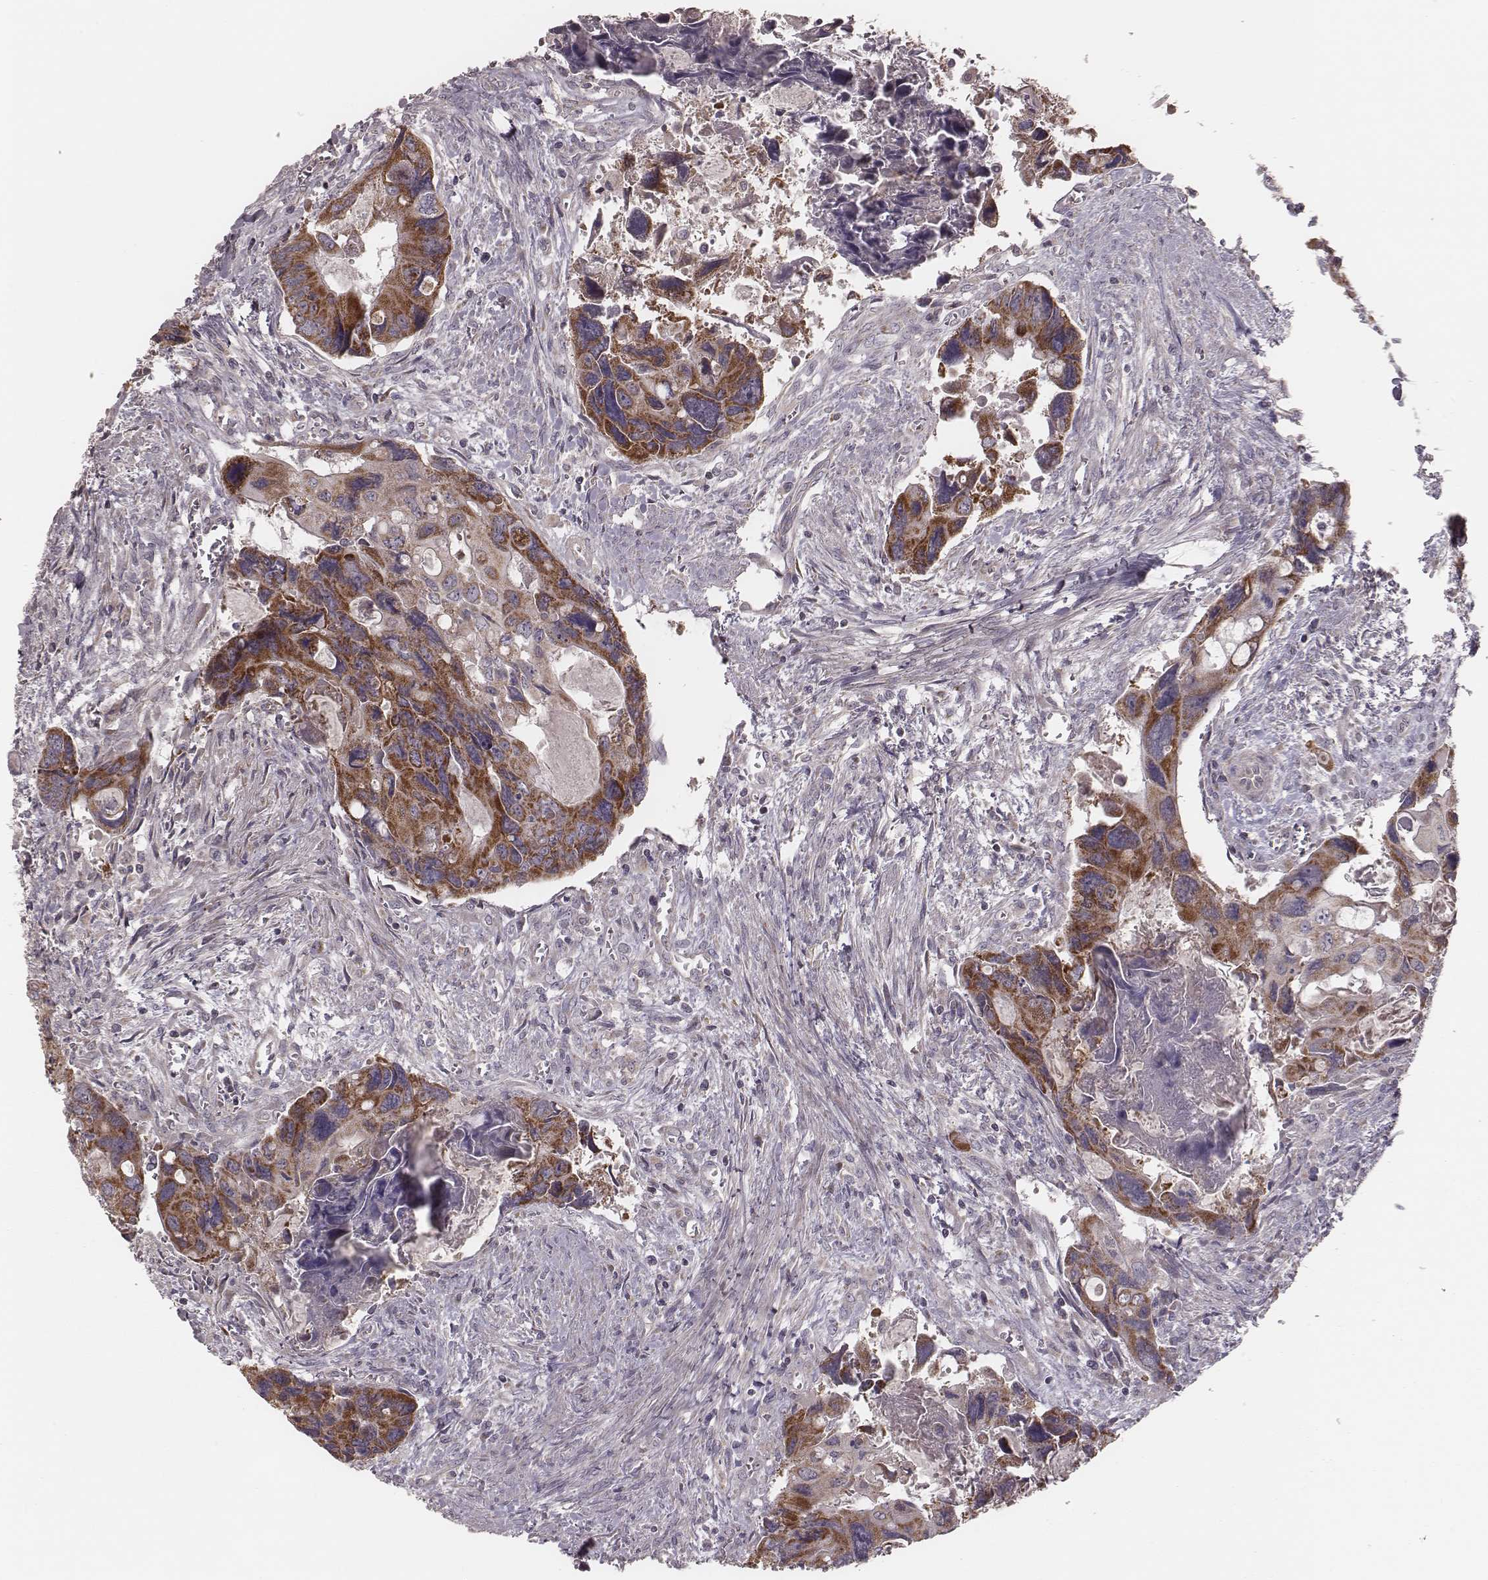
{"staining": {"intensity": "strong", "quantity": ">75%", "location": "cytoplasmic/membranous"}, "tissue": "colorectal cancer", "cell_type": "Tumor cells", "image_type": "cancer", "snomed": [{"axis": "morphology", "description": "Adenocarcinoma, NOS"}, {"axis": "topography", "description": "Rectum"}], "caption": "This photomicrograph reveals IHC staining of human colorectal adenocarcinoma, with high strong cytoplasmic/membranous positivity in about >75% of tumor cells.", "gene": "MRPS27", "patient": {"sex": "male", "age": 62}}